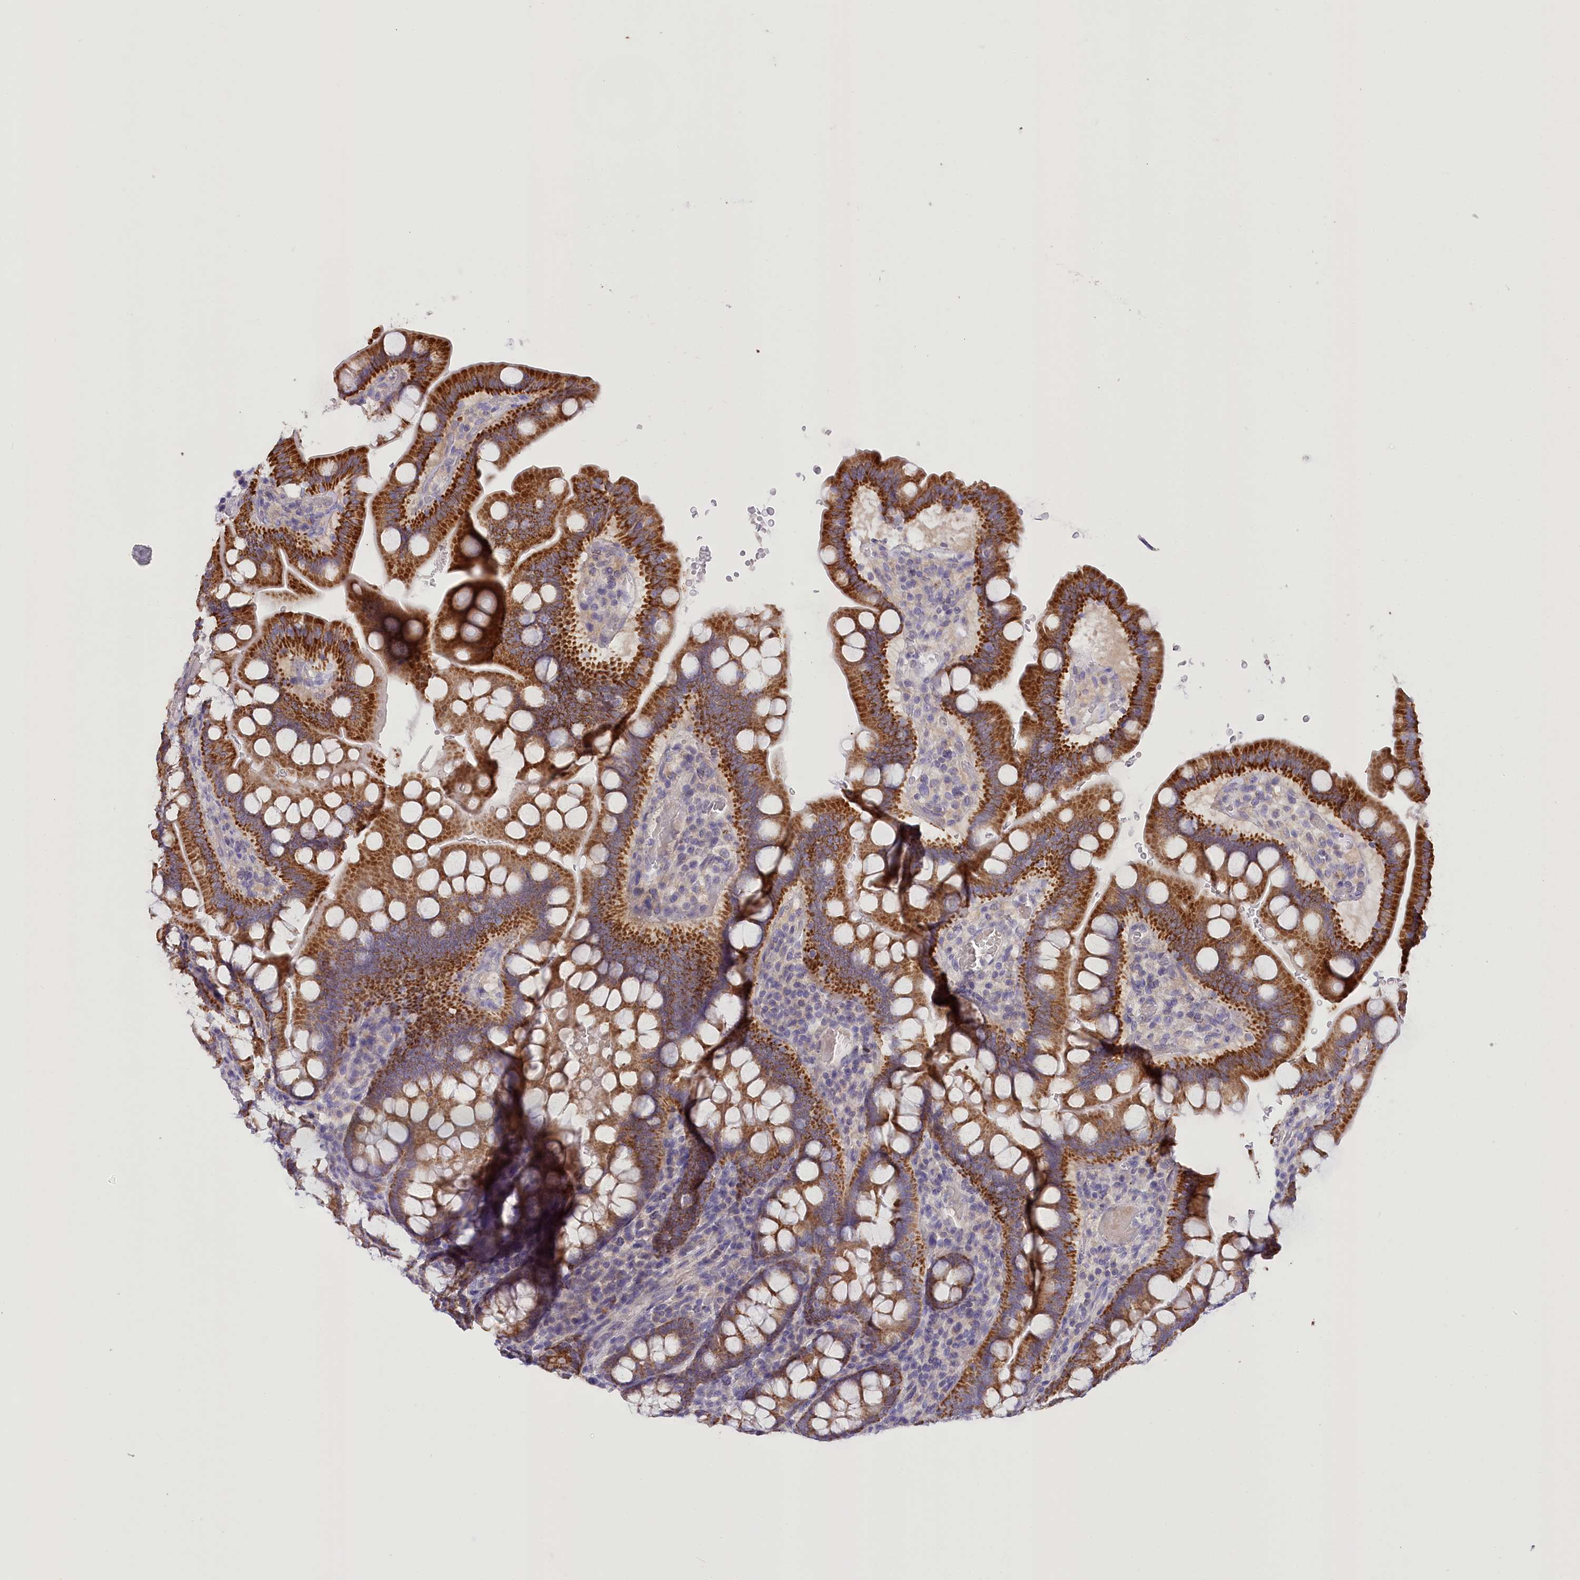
{"staining": {"intensity": "strong", "quantity": ">75%", "location": "cytoplasmic/membranous"}, "tissue": "small intestine", "cell_type": "Glandular cells", "image_type": "normal", "snomed": [{"axis": "morphology", "description": "Normal tissue, NOS"}, {"axis": "topography", "description": "Stomach, upper"}, {"axis": "topography", "description": "Stomach, lower"}, {"axis": "topography", "description": "Small intestine"}], "caption": "DAB (3,3'-diaminobenzidine) immunohistochemical staining of normal human small intestine shows strong cytoplasmic/membranous protein staining in approximately >75% of glandular cells. The protein is stained brown, and the nuclei are stained in blue (DAB (3,3'-diaminobenzidine) IHC with brightfield microscopy, high magnification).", "gene": "DCUN1D1", "patient": {"sex": "male", "age": 68}}